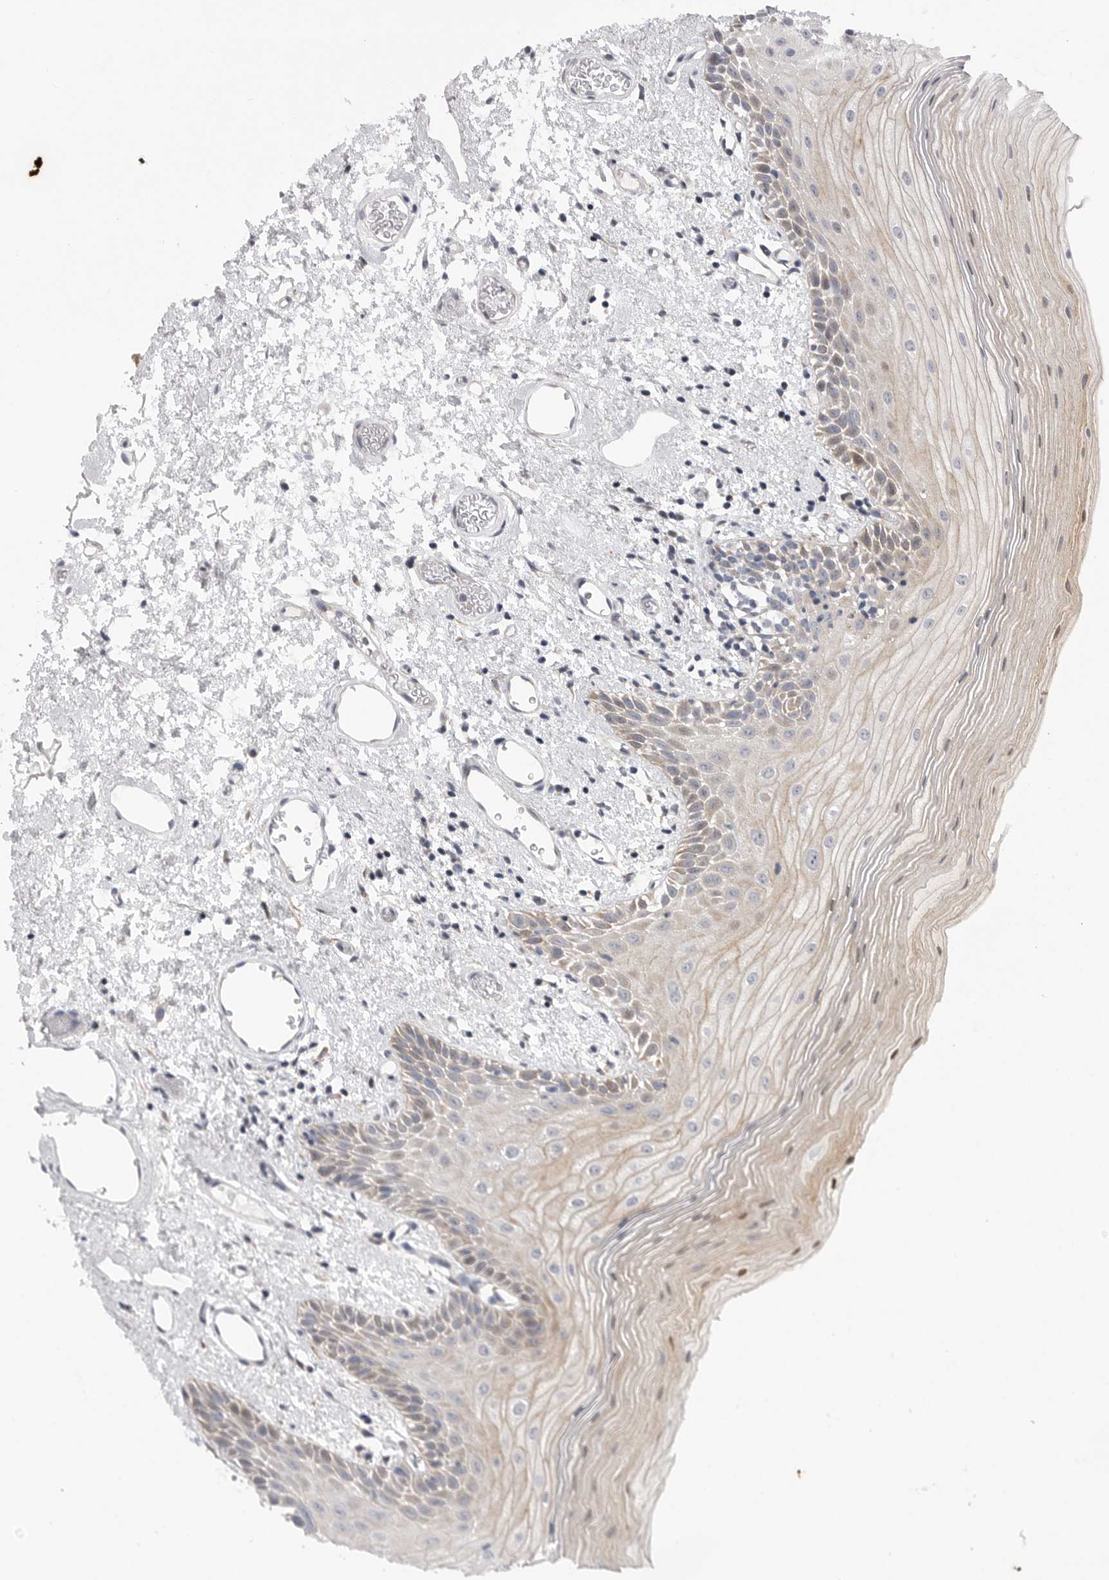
{"staining": {"intensity": "weak", "quantity": "25%-75%", "location": "cytoplasmic/membranous"}, "tissue": "oral mucosa", "cell_type": "Squamous epithelial cells", "image_type": "normal", "snomed": [{"axis": "morphology", "description": "Normal tissue, NOS"}, {"axis": "topography", "description": "Oral tissue"}], "caption": "Weak cytoplasmic/membranous expression is present in about 25%-75% of squamous epithelial cells in benign oral mucosa.", "gene": "FBXO43", "patient": {"sex": "male", "age": 52}}